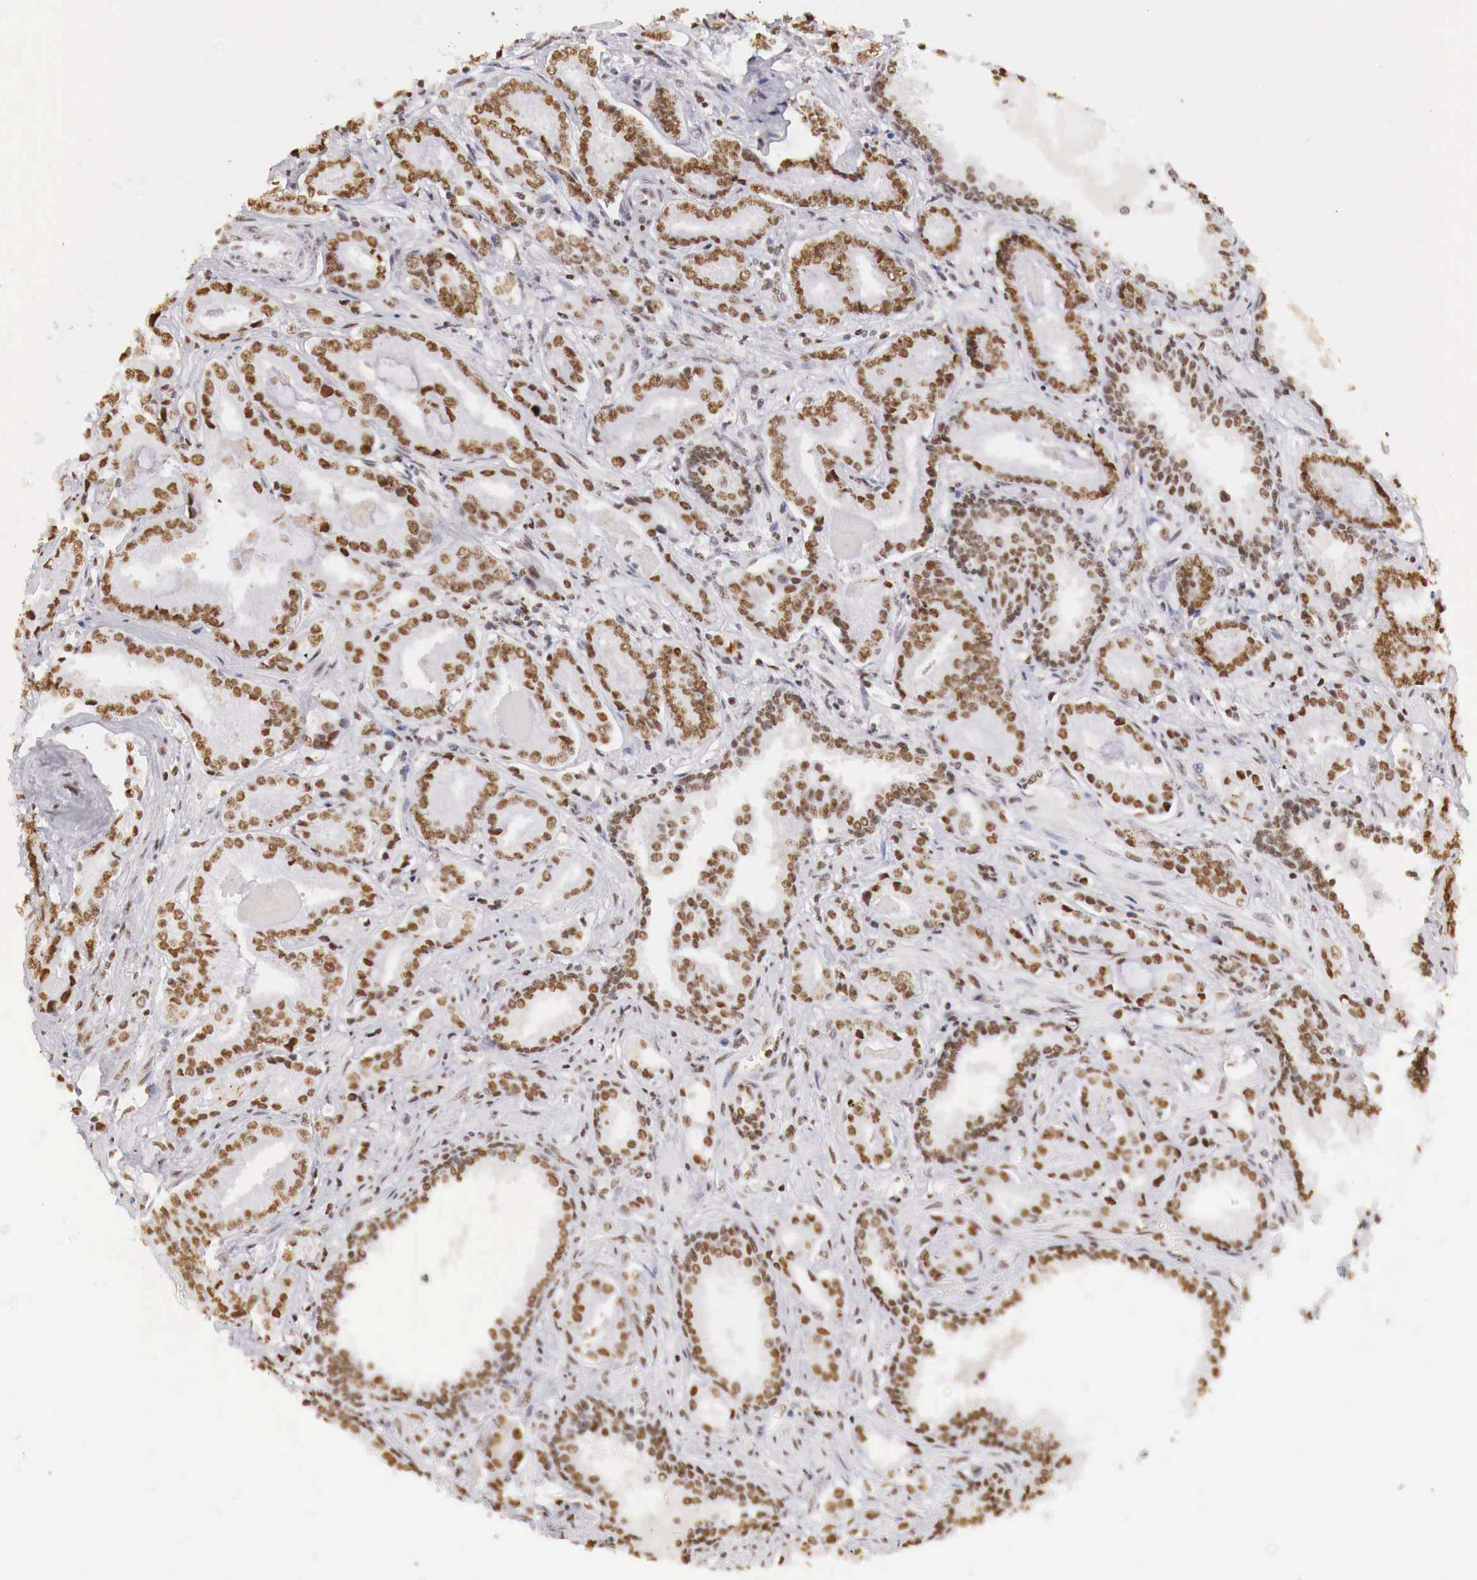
{"staining": {"intensity": "strong", "quantity": ">75%", "location": "nuclear"}, "tissue": "prostate cancer", "cell_type": "Tumor cells", "image_type": "cancer", "snomed": [{"axis": "morphology", "description": "Adenocarcinoma, Low grade"}, {"axis": "topography", "description": "Prostate"}], "caption": "DAB immunohistochemical staining of prostate cancer (adenocarcinoma (low-grade)) shows strong nuclear protein expression in approximately >75% of tumor cells.", "gene": "DKC1", "patient": {"sex": "male", "age": 65}}